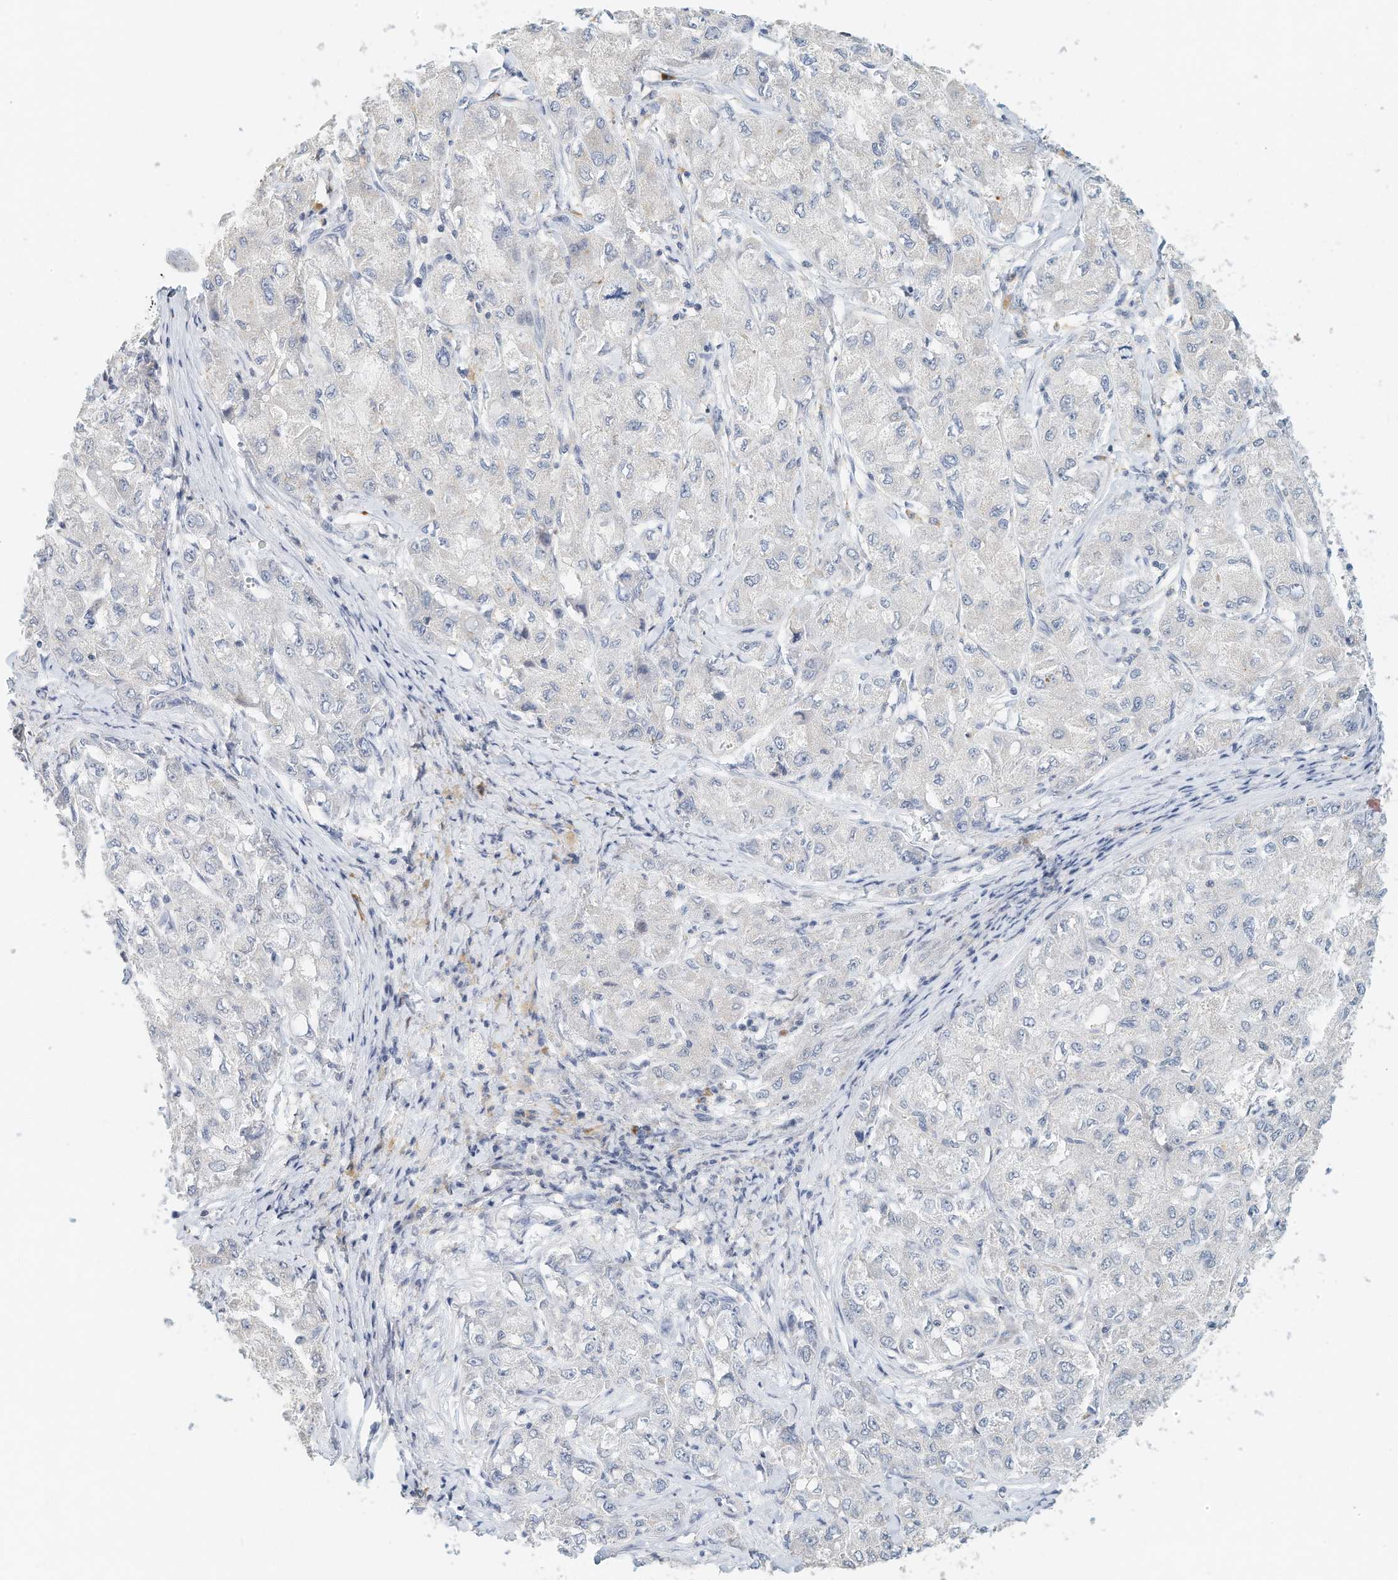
{"staining": {"intensity": "negative", "quantity": "none", "location": "none"}, "tissue": "liver cancer", "cell_type": "Tumor cells", "image_type": "cancer", "snomed": [{"axis": "morphology", "description": "Carcinoma, Hepatocellular, NOS"}, {"axis": "topography", "description": "Liver"}], "caption": "This is a micrograph of immunohistochemistry (IHC) staining of liver cancer (hepatocellular carcinoma), which shows no staining in tumor cells.", "gene": "MICAL1", "patient": {"sex": "male", "age": 80}}